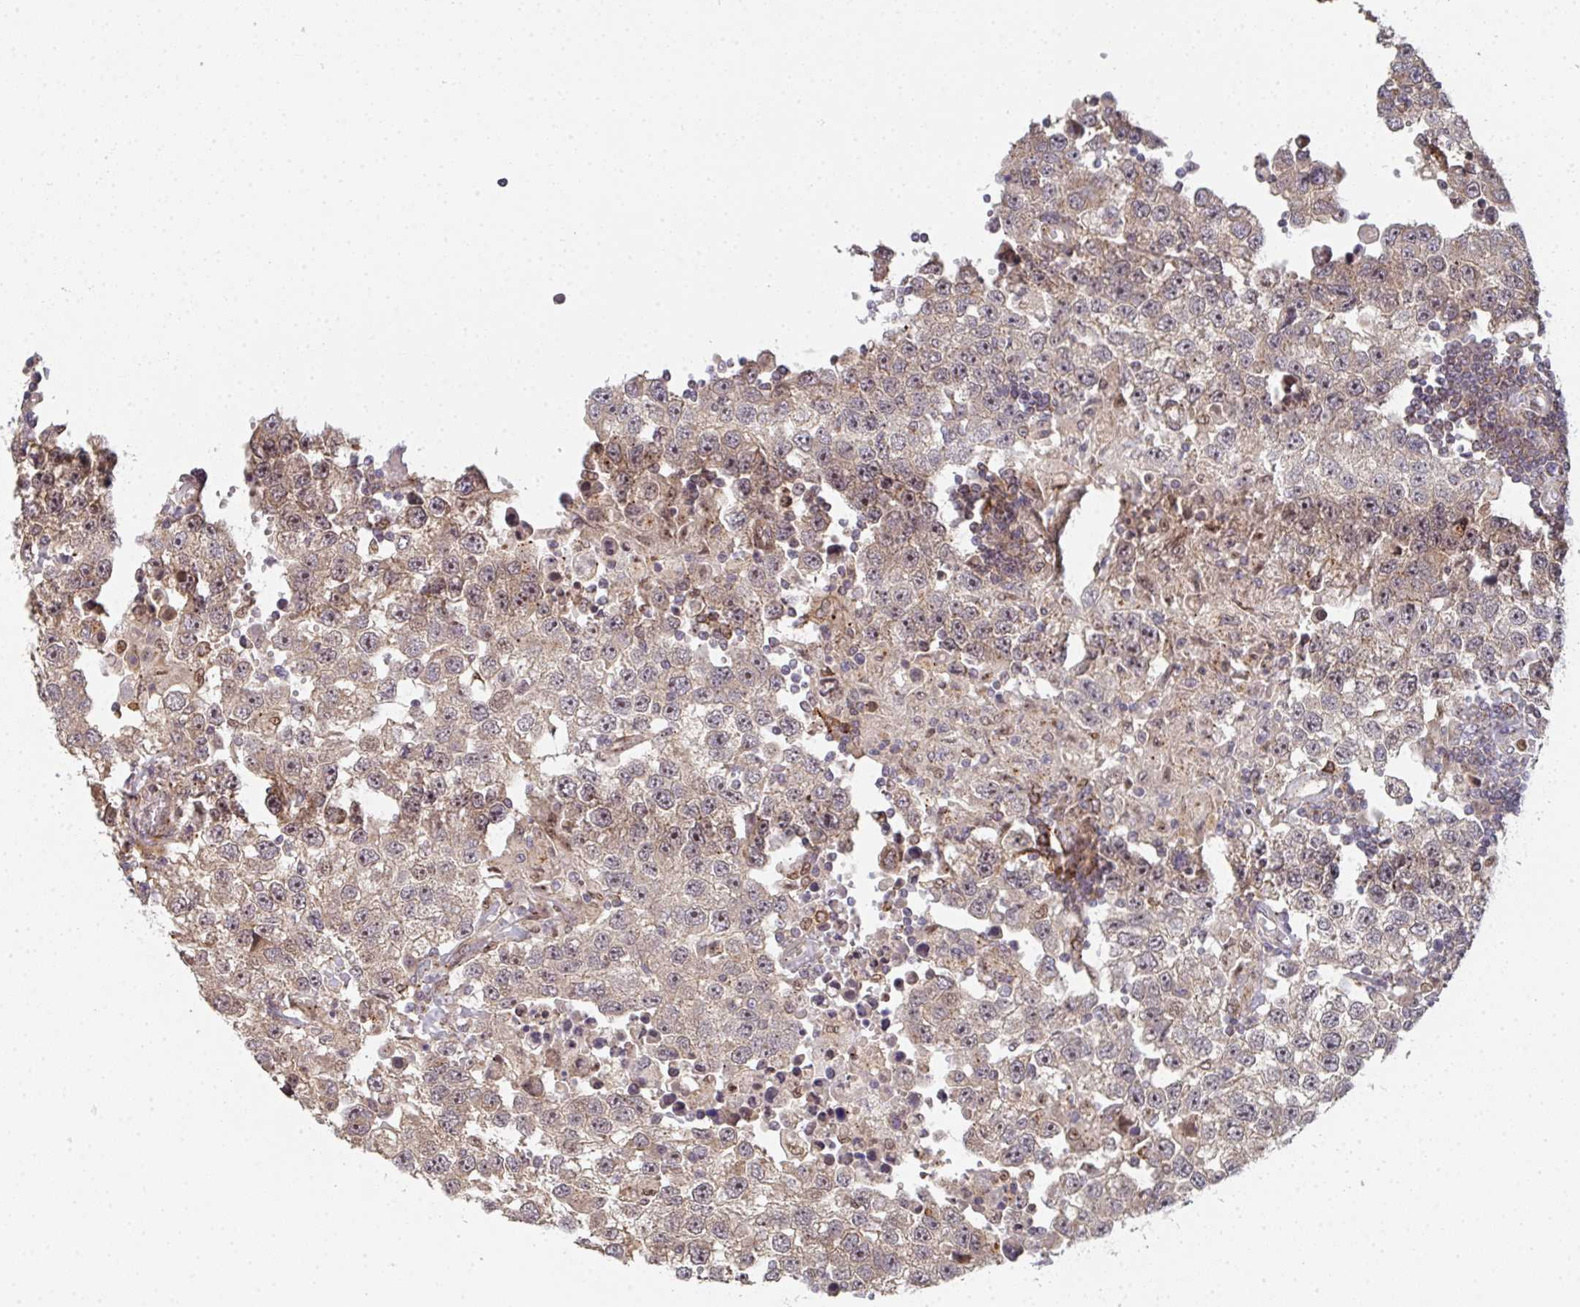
{"staining": {"intensity": "weak", "quantity": ">75%", "location": "cytoplasmic/membranous,nuclear"}, "tissue": "testis cancer", "cell_type": "Tumor cells", "image_type": "cancer", "snomed": [{"axis": "morphology", "description": "Carcinoma, Embryonal, NOS"}, {"axis": "topography", "description": "Testis"}], "caption": "Immunohistochemical staining of testis cancer (embryonal carcinoma) demonstrates low levels of weak cytoplasmic/membranous and nuclear protein expression in approximately >75% of tumor cells.", "gene": "SIMC1", "patient": {"sex": "male", "age": 83}}